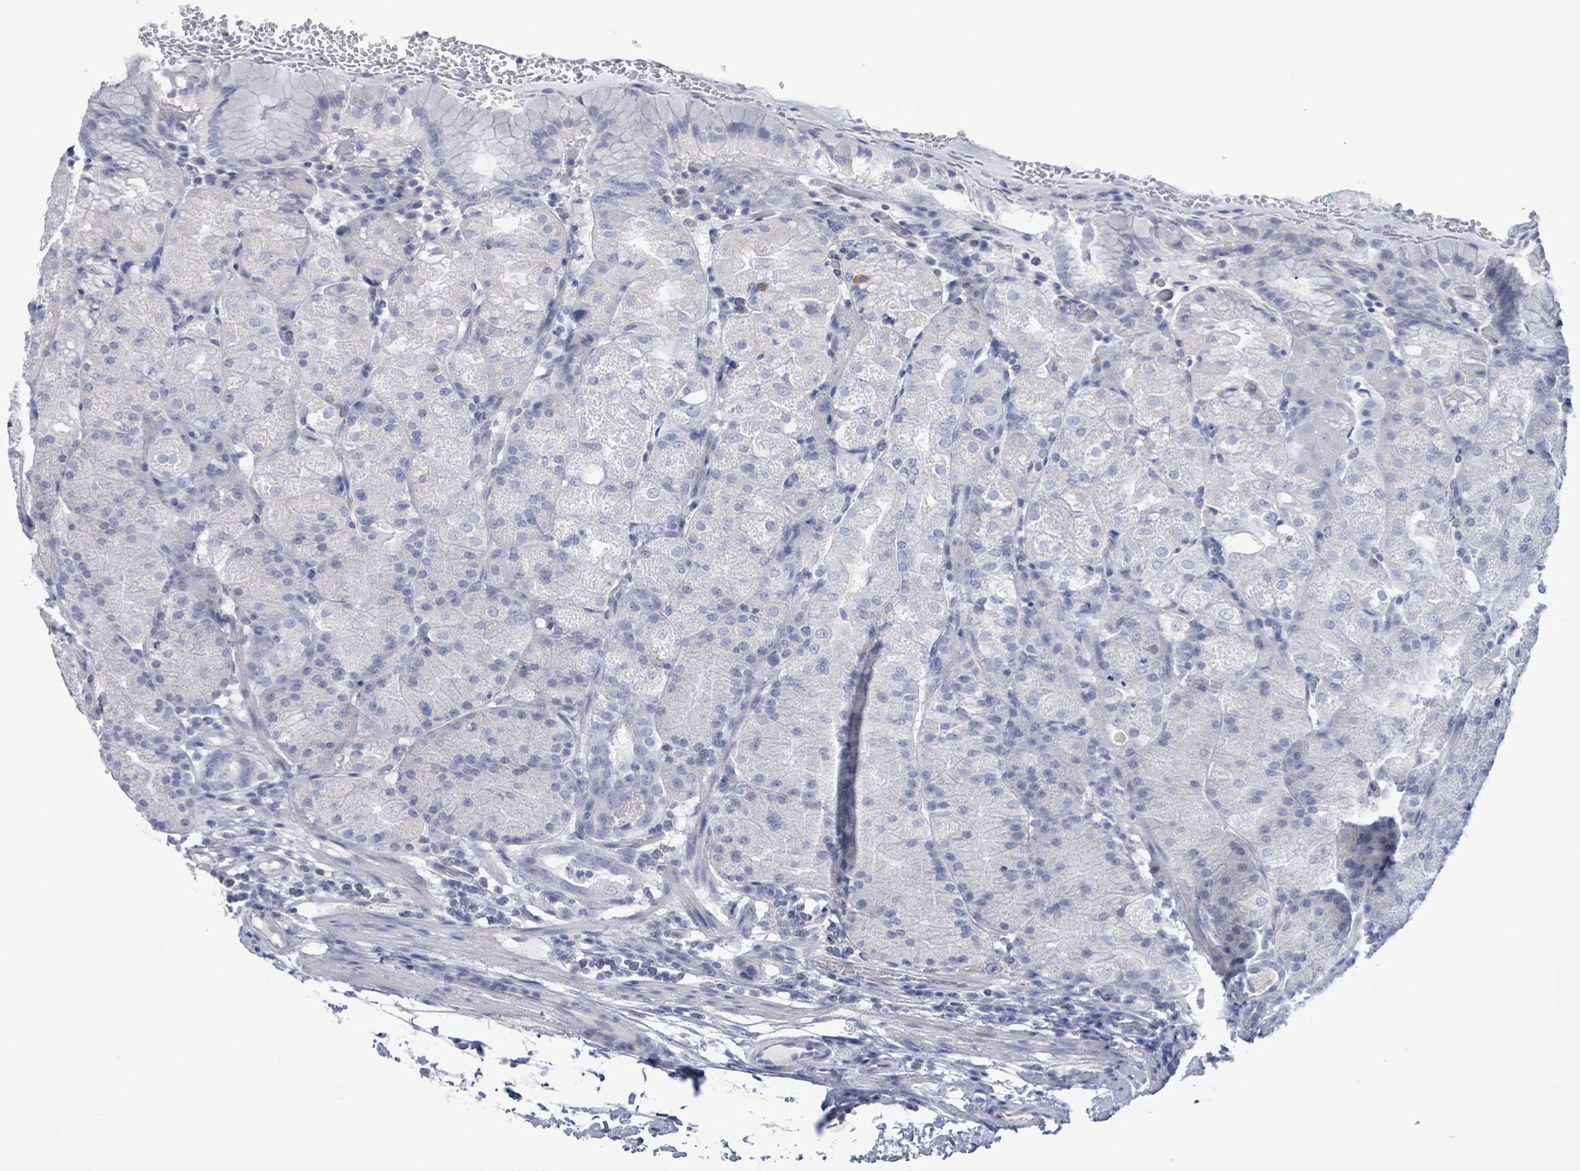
{"staining": {"intensity": "negative", "quantity": "none", "location": "none"}, "tissue": "stomach", "cell_type": "Glandular cells", "image_type": "normal", "snomed": [{"axis": "morphology", "description": "Normal tissue, NOS"}, {"axis": "topography", "description": "Stomach, upper"}, {"axis": "topography", "description": "Stomach, lower"}], "caption": "Protein analysis of benign stomach shows no significant staining in glandular cells.", "gene": "CT45A10", "patient": {"sex": "male", "age": 62}}